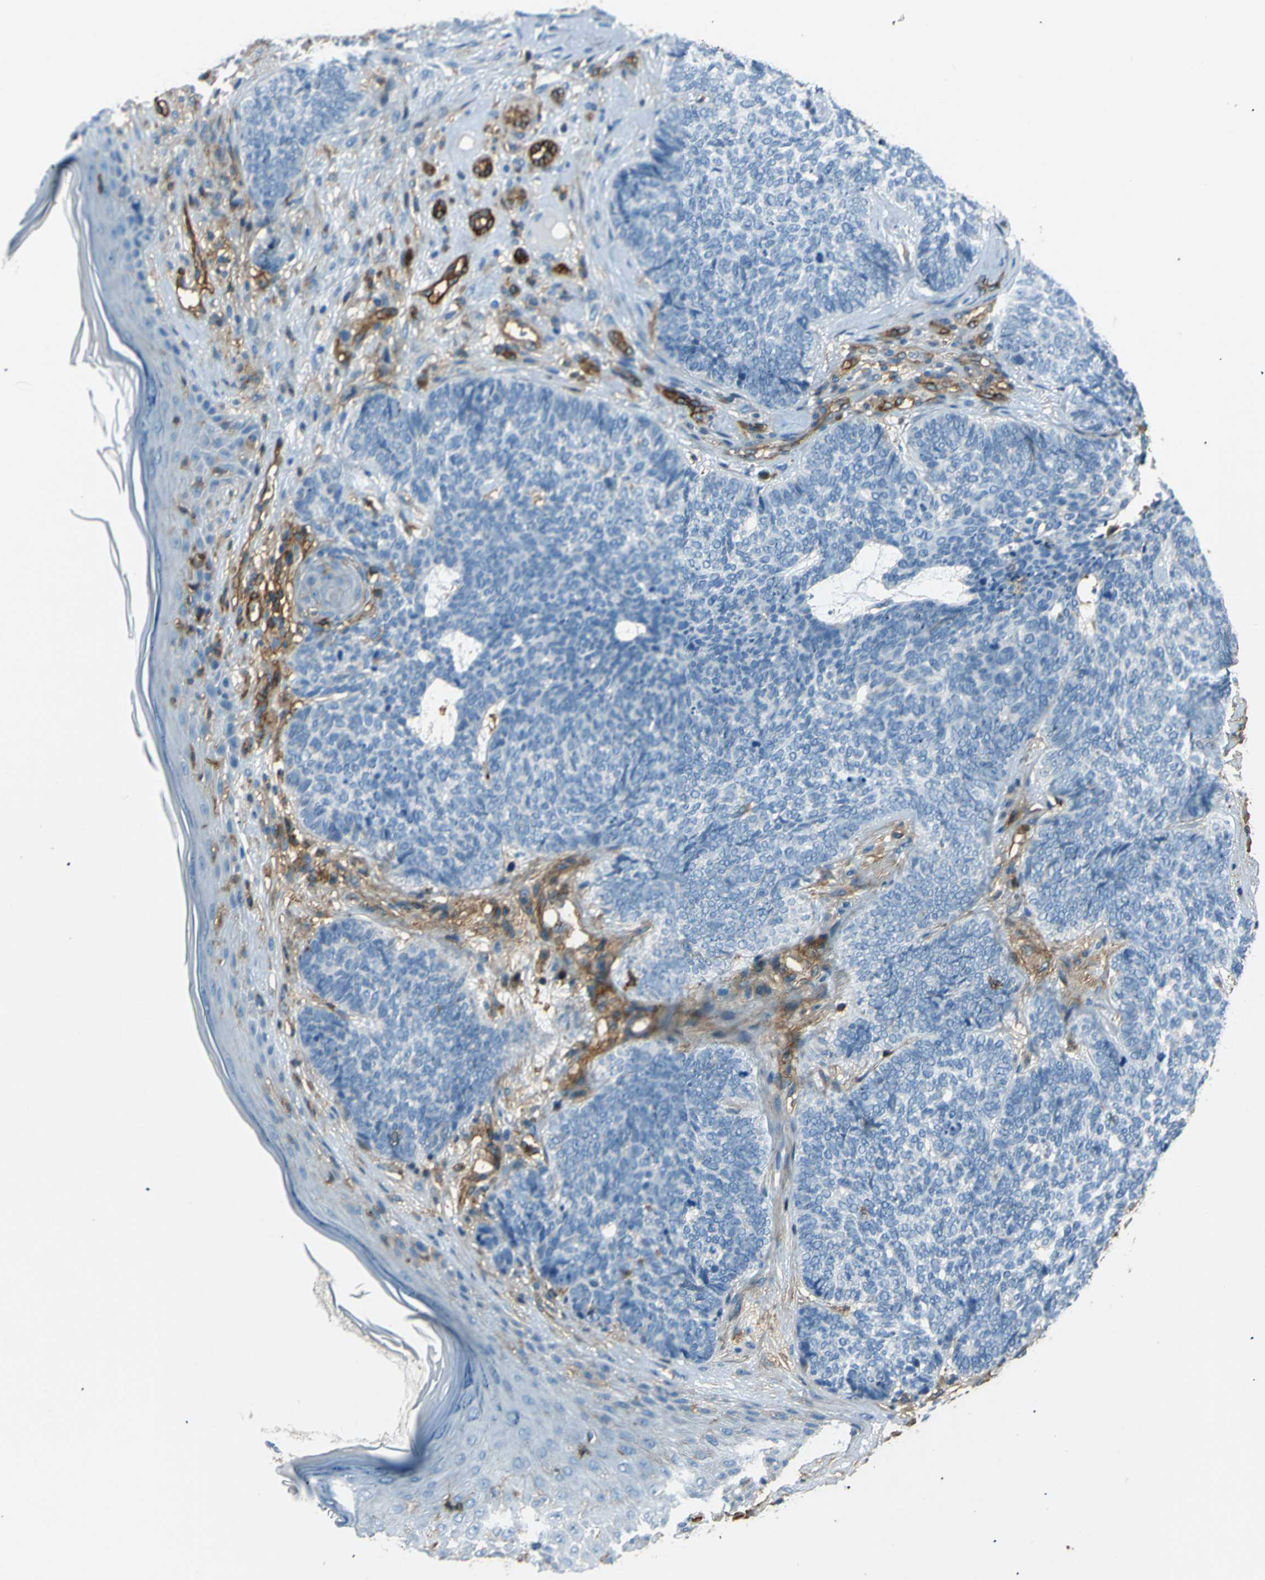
{"staining": {"intensity": "negative", "quantity": "none", "location": "none"}, "tissue": "skin cancer", "cell_type": "Tumor cells", "image_type": "cancer", "snomed": [{"axis": "morphology", "description": "Basal cell carcinoma"}, {"axis": "topography", "description": "Skin"}], "caption": "Skin cancer was stained to show a protein in brown. There is no significant positivity in tumor cells.", "gene": "ENTPD1", "patient": {"sex": "female", "age": 84}}